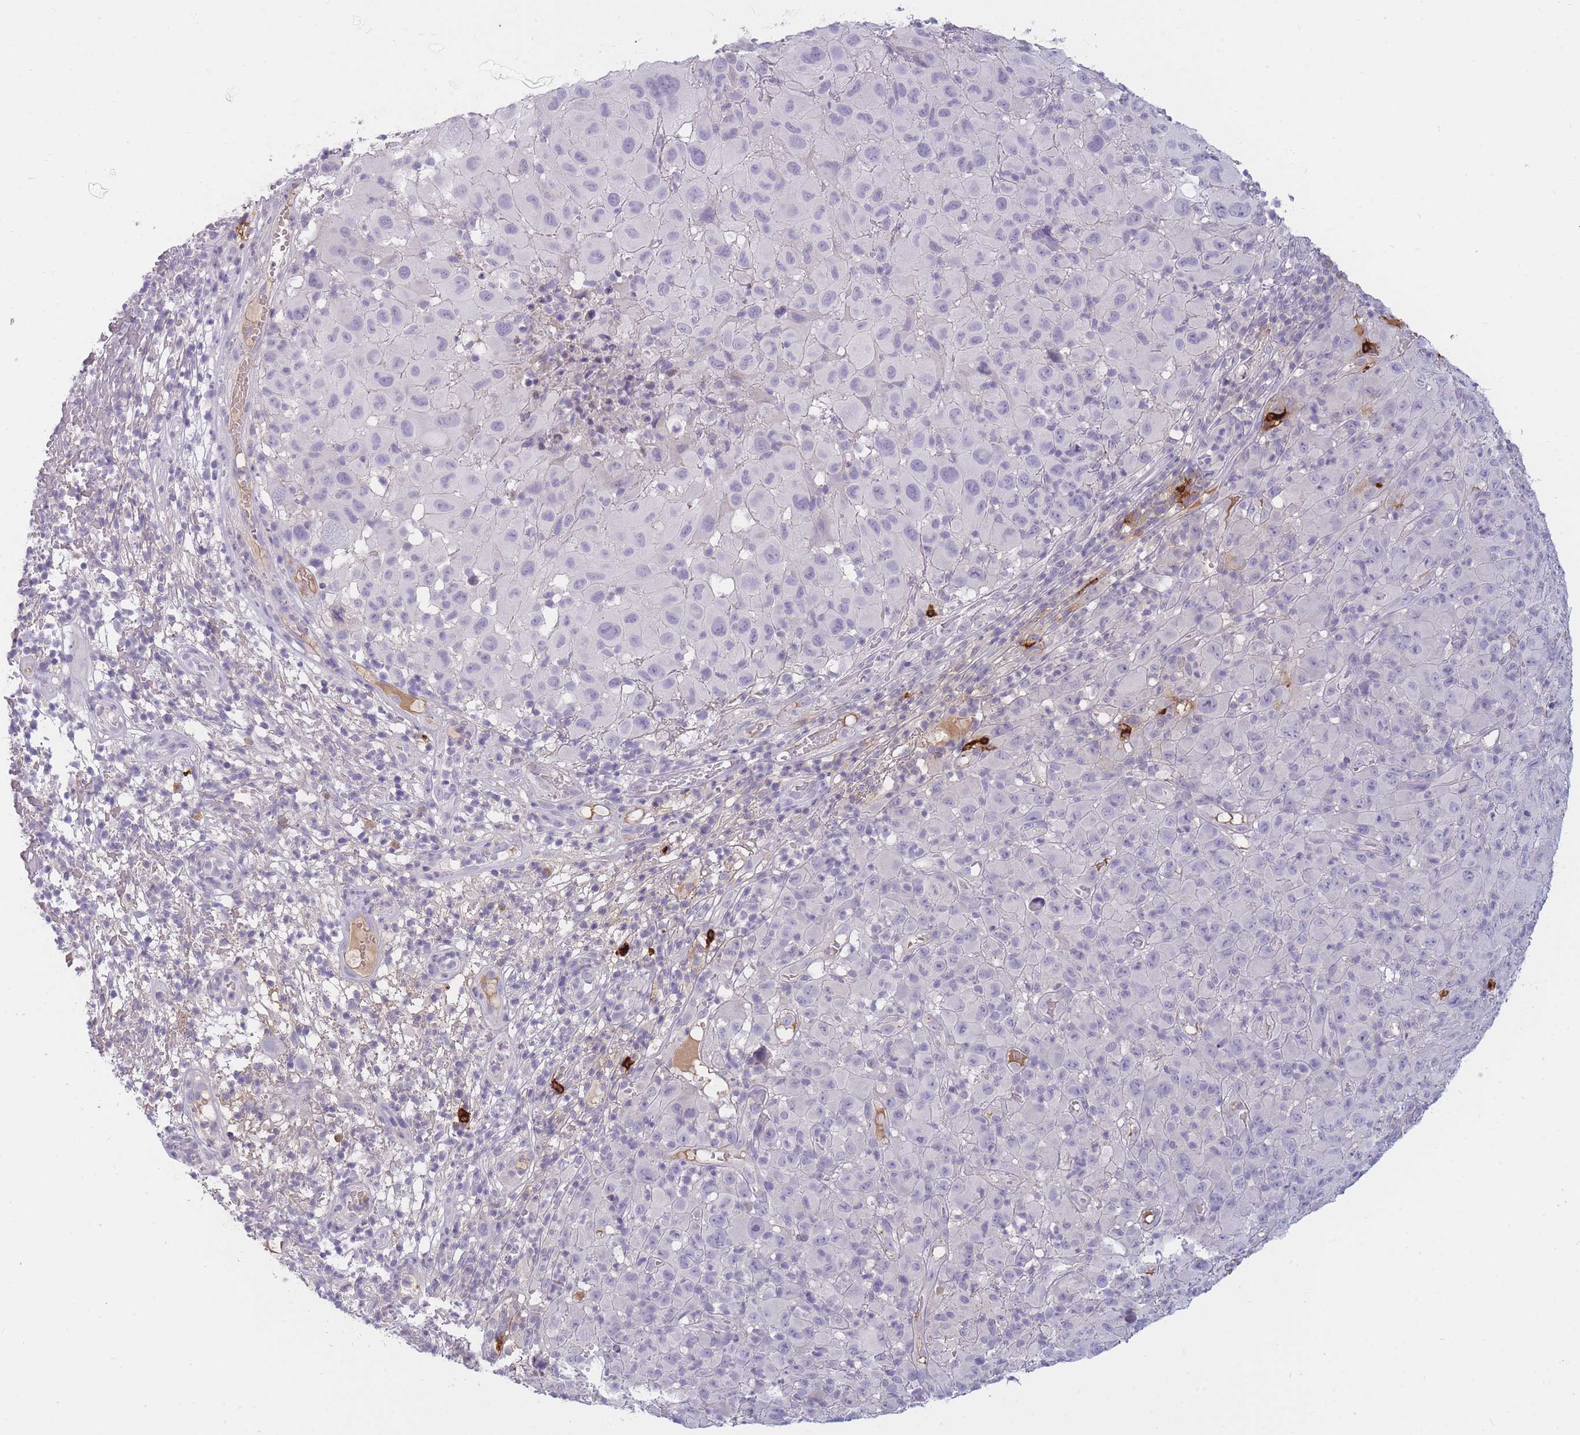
{"staining": {"intensity": "negative", "quantity": "none", "location": "none"}, "tissue": "melanoma", "cell_type": "Tumor cells", "image_type": "cancer", "snomed": [{"axis": "morphology", "description": "Malignant melanoma, NOS"}, {"axis": "topography", "description": "Skin"}], "caption": "Histopathology image shows no significant protein expression in tumor cells of malignant melanoma.", "gene": "TPSD1", "patient": {"sex": "male", "age": 73}}